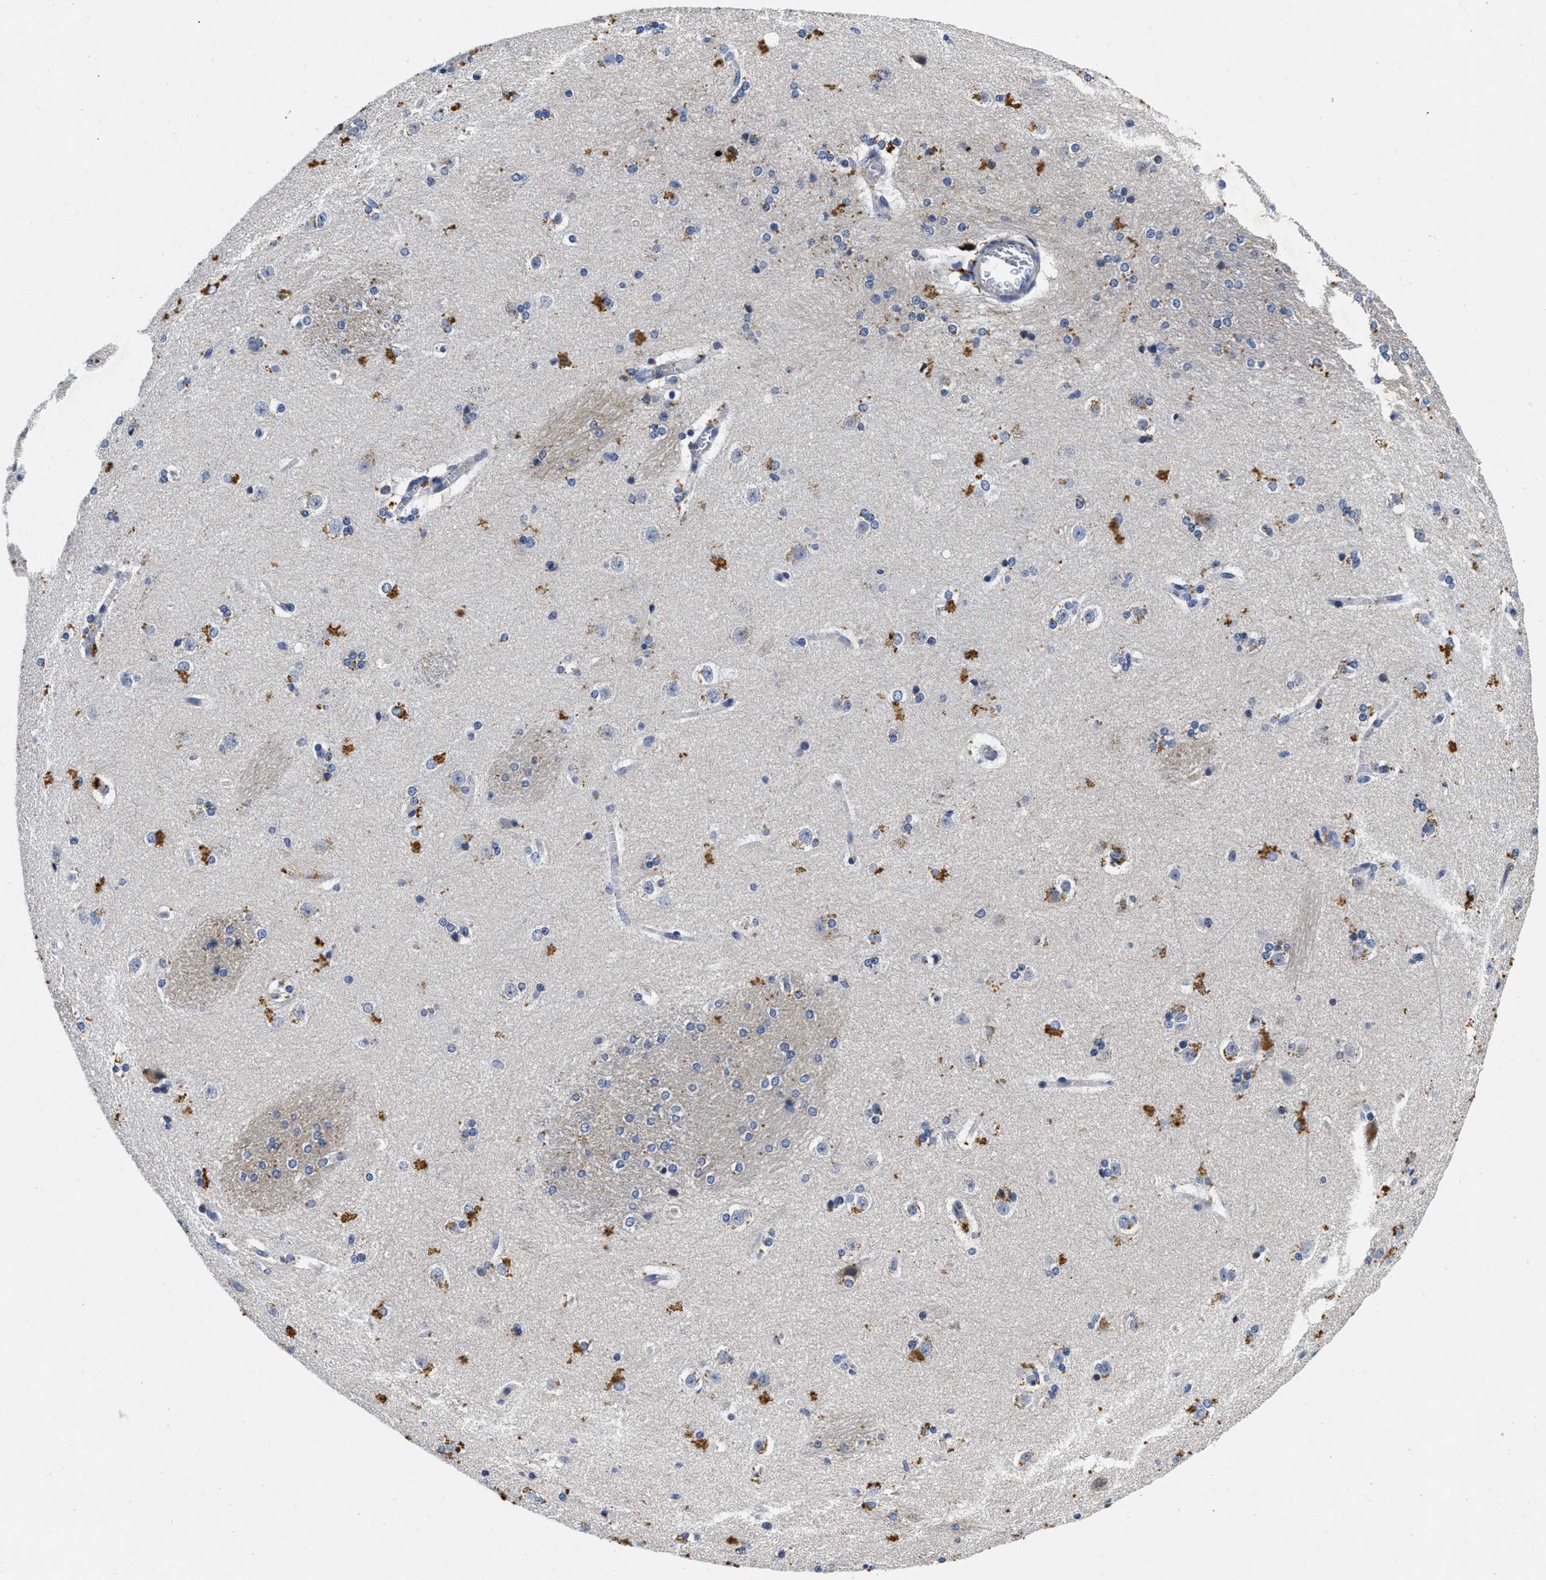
{"staining": {"intensity": "moderate", "quantity": "25%-75%", "location": "cytoplasmic/membranous"}, "tissue": "caudate", "cell_type": "Glial cells", "image_type": "normal", "snomed": [{"axis": "morphology", "description": "Normal tissue, NOS"}, {"axis": "topography", "description": "Lateral ventricle wall"}], "caption": "Moderate cytoplasmic/membranous staining for a protein is identified in about 25%-75% of glial cells of unremarkable caudate using IHC.", "gene": "LAD1", "patient": {"sex": "female", "age": 19}}